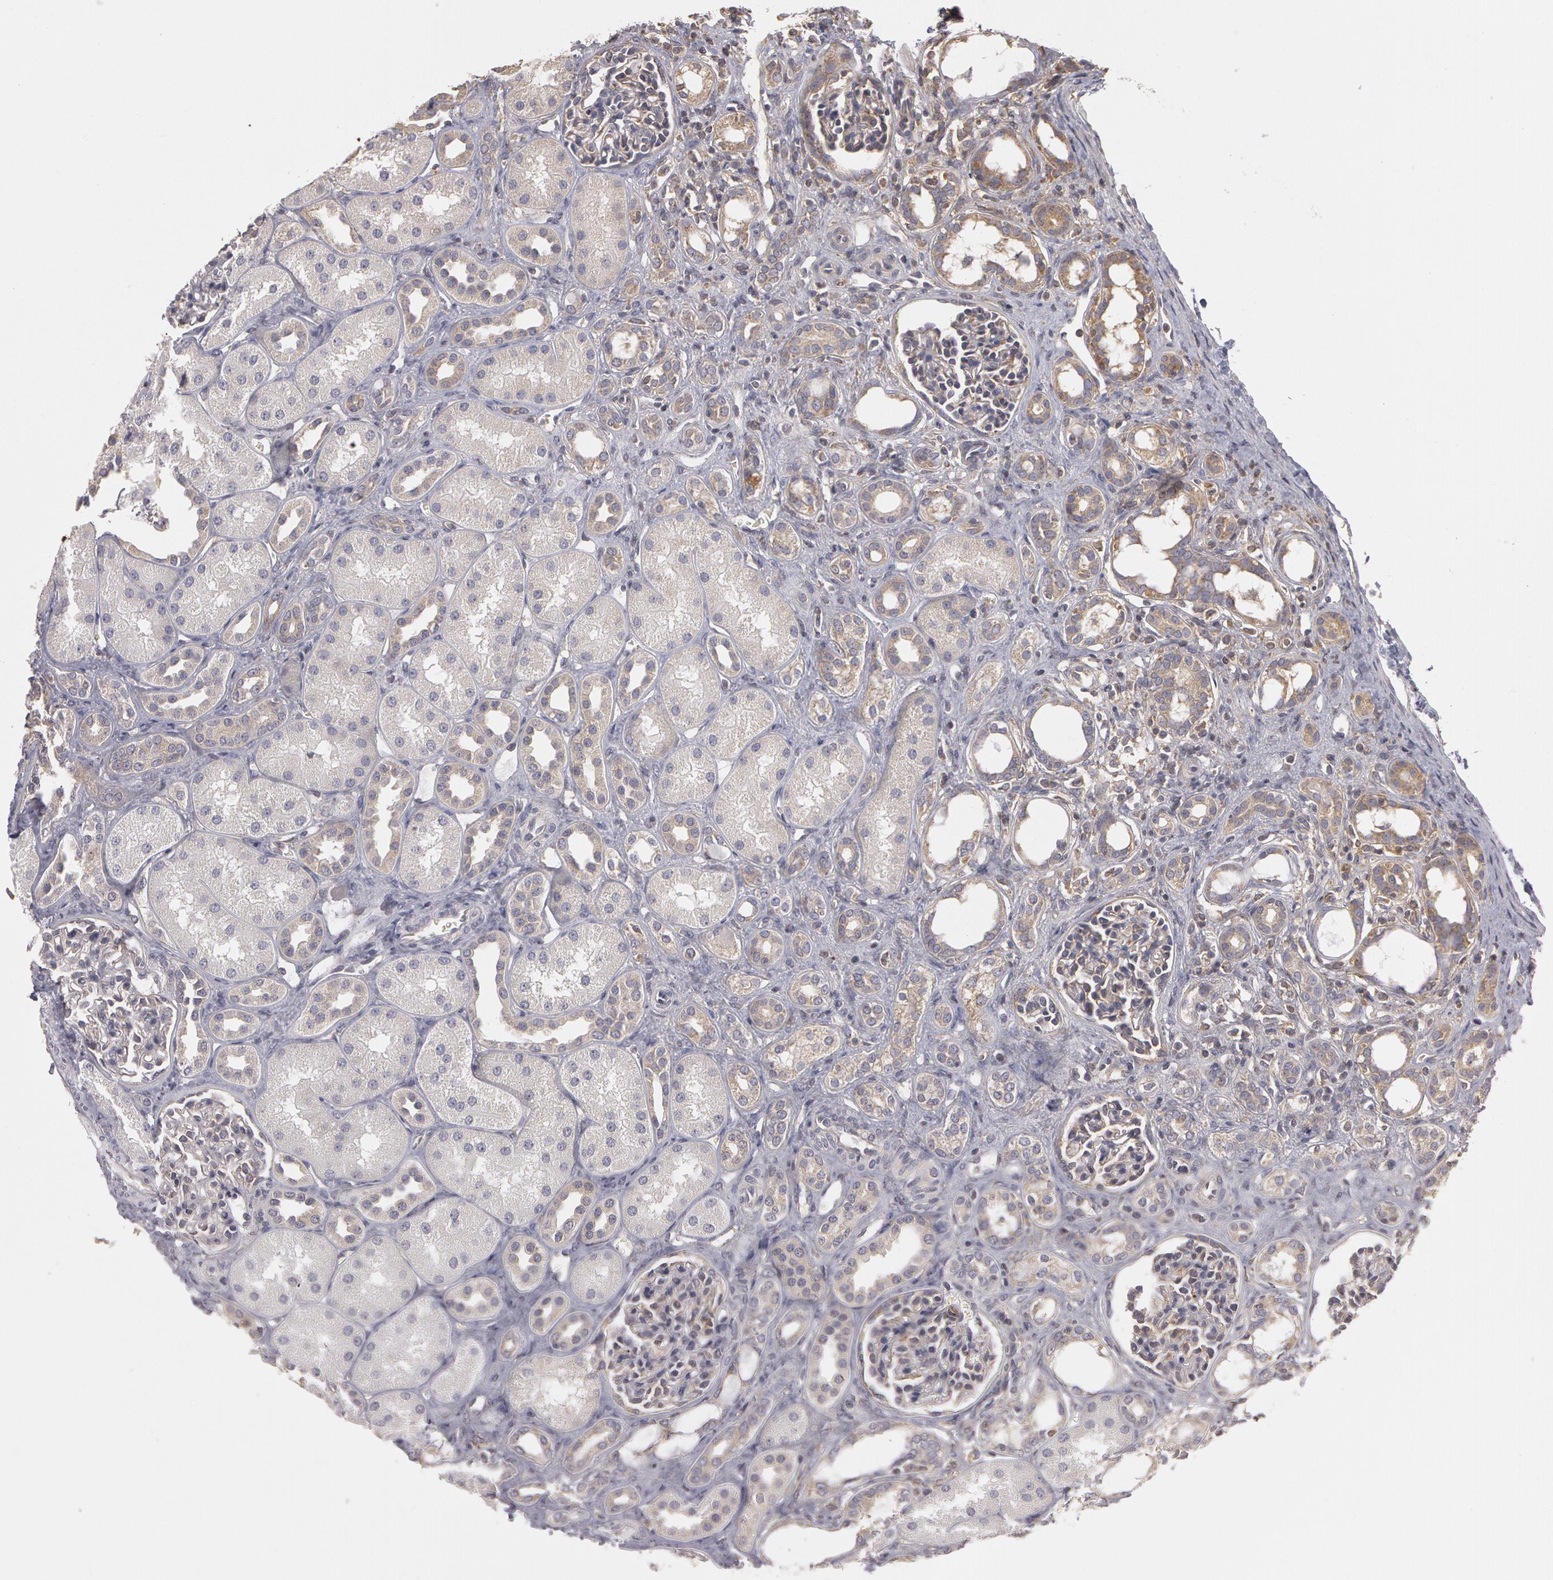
{"staining": {"intensity": "negative", "quantity": "none", "location": "none"}, "tissue": "kidney", "cell_type": "Cells in glomeruli", "image_type": "normal", "snomed": [{"axis": "morphology", "description": "Normal tissue, NOS"}, {"axis": "topography", "description": "Kidney"}], "caption": "DAB (3,3'-diaminobenzidine) immunohistochemical staining of normal kidney exhibits no significant positivity in cells in glomeruli.", "gene": "NEK9", "patient": {"sex": "male", "age": 7}}